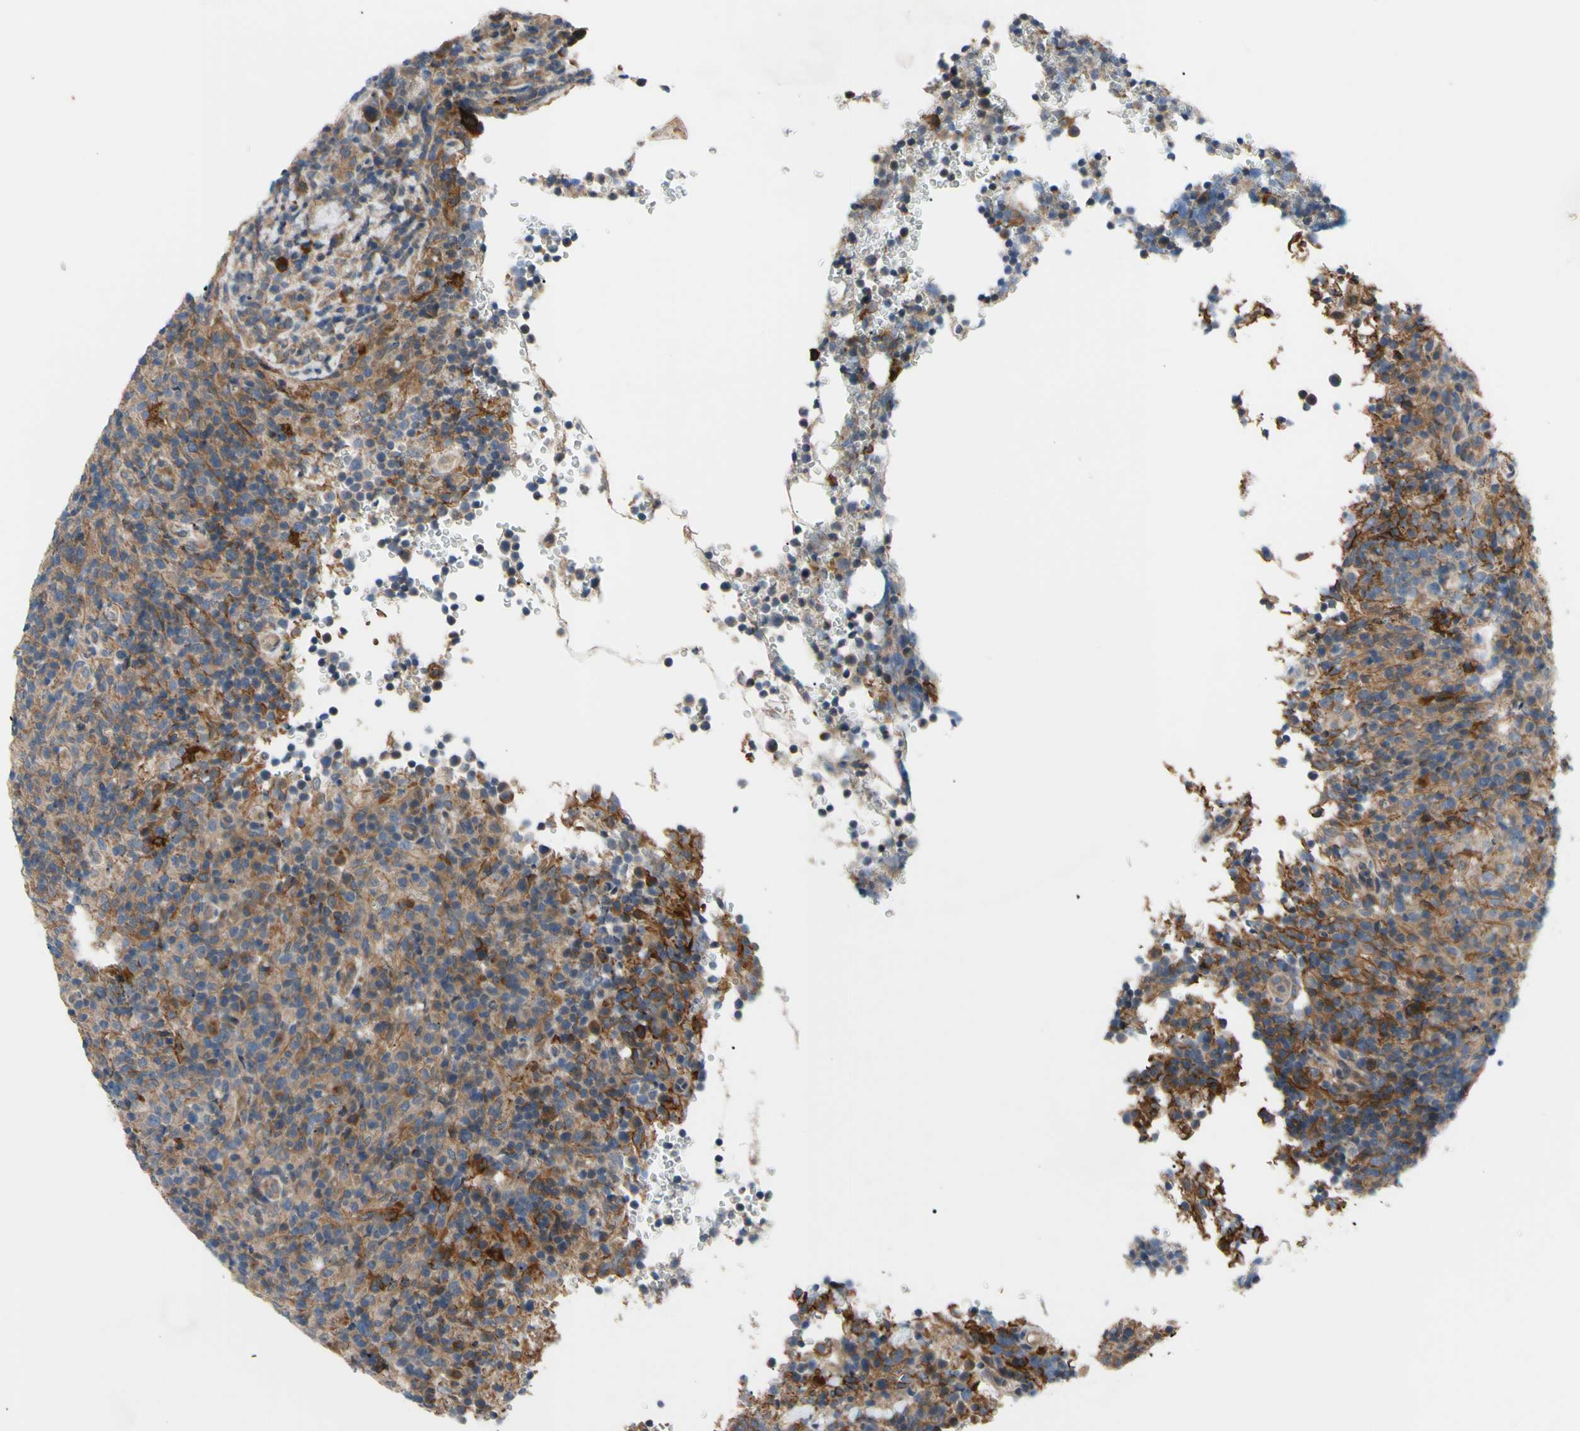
{"staining": {"intensity": "moderate", "quantity": "25%-75%", "location": "cytoplasmic/membranous"}, "tissue": "lymphoma", "cell_type": "Tumor cells", "image_type": "cancer", "snomed": [{"axis": "morphology", "description": "Malignant lymphoma, non-Hodgkin's type, High grade"}, {"axis": "topography", "description": "Lymph node"}], "caption": "A brown stain labels moderate cytoplasmic/membranous staining of a protein in human lymphoma tumor cells.", "gene": "SVIL", "patient": {"sex": "female", "age": 76}}